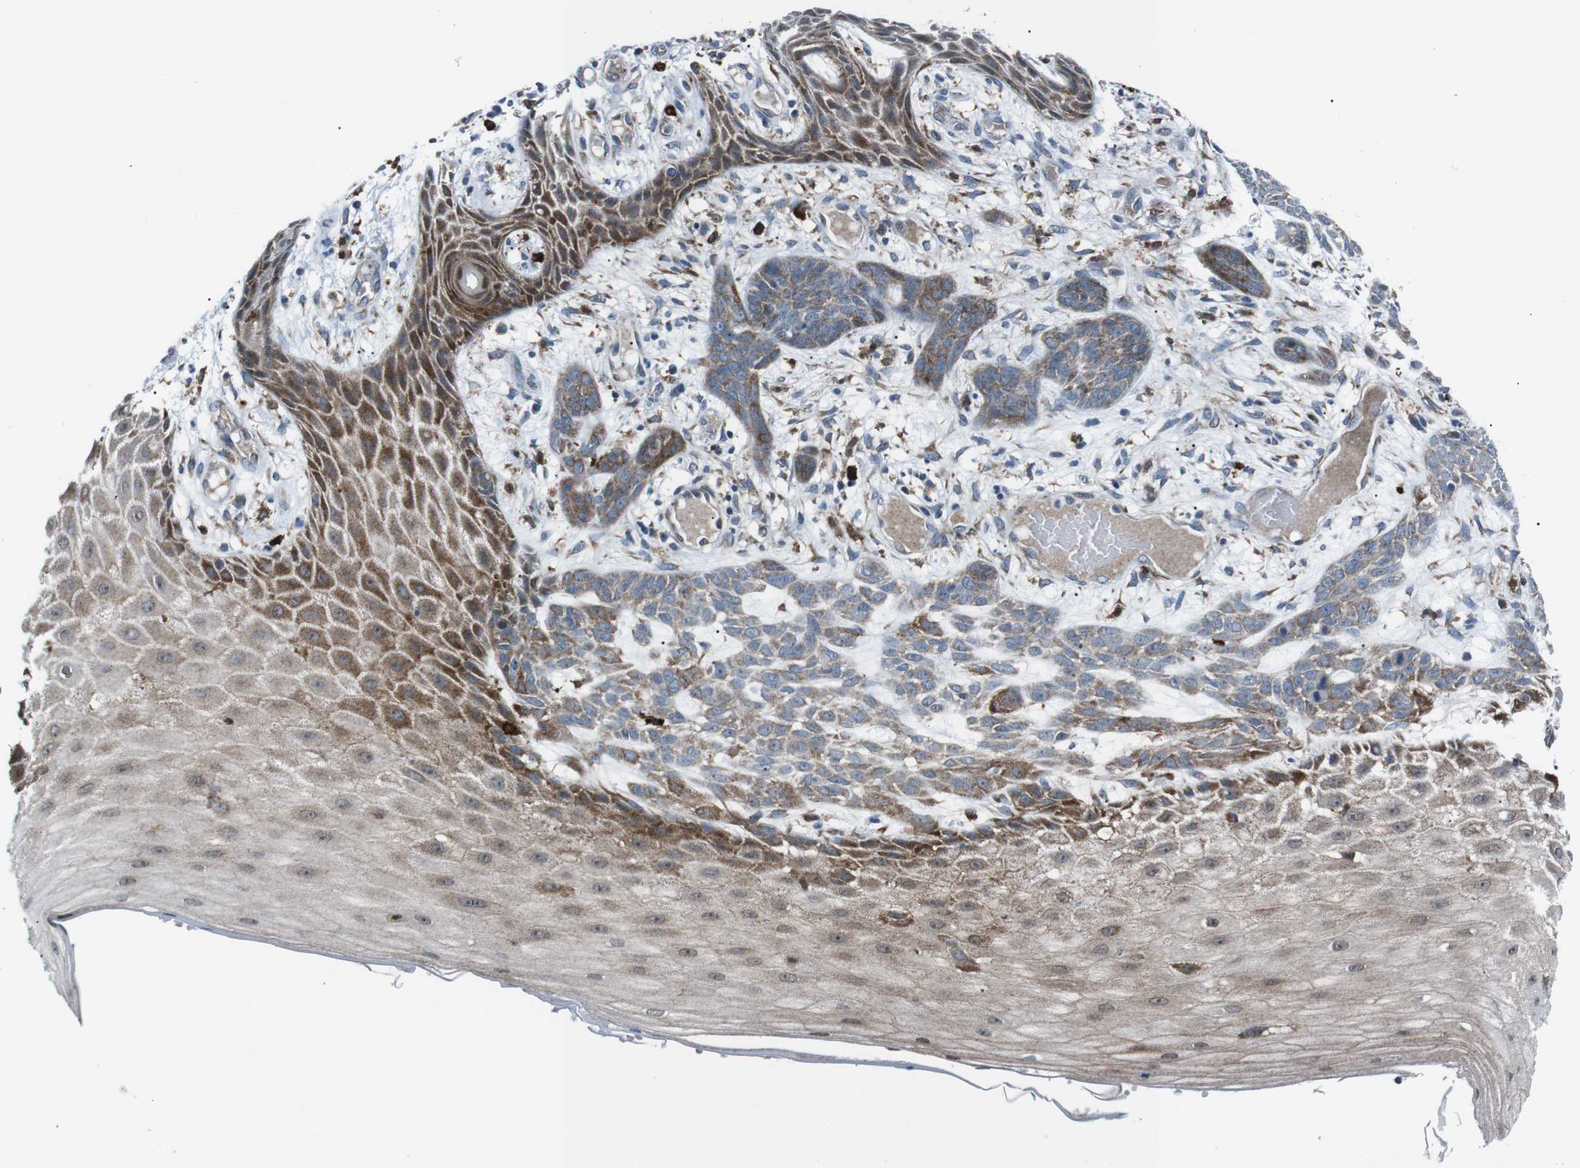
{"staining": {"intensity": "moderate", "quantity": "25%-75%", "location": "cytoplasmic/membranous"}, "tissue": "skin cancer", "cell_type": "Tumor cells", "image_type": "cancer", "snomed": [{"axis": "morphology", "description": "Basal cell carcinoma"}, {"axis": "topography", "description": "Skin"}], "caption": "This is an image of IHC staining of skin cancer, which shows moderate expression in the cytoplasmic/membranous of tumor cells.", "gene": "BLNK", "patient": {"sex": "female", "age": 59}}